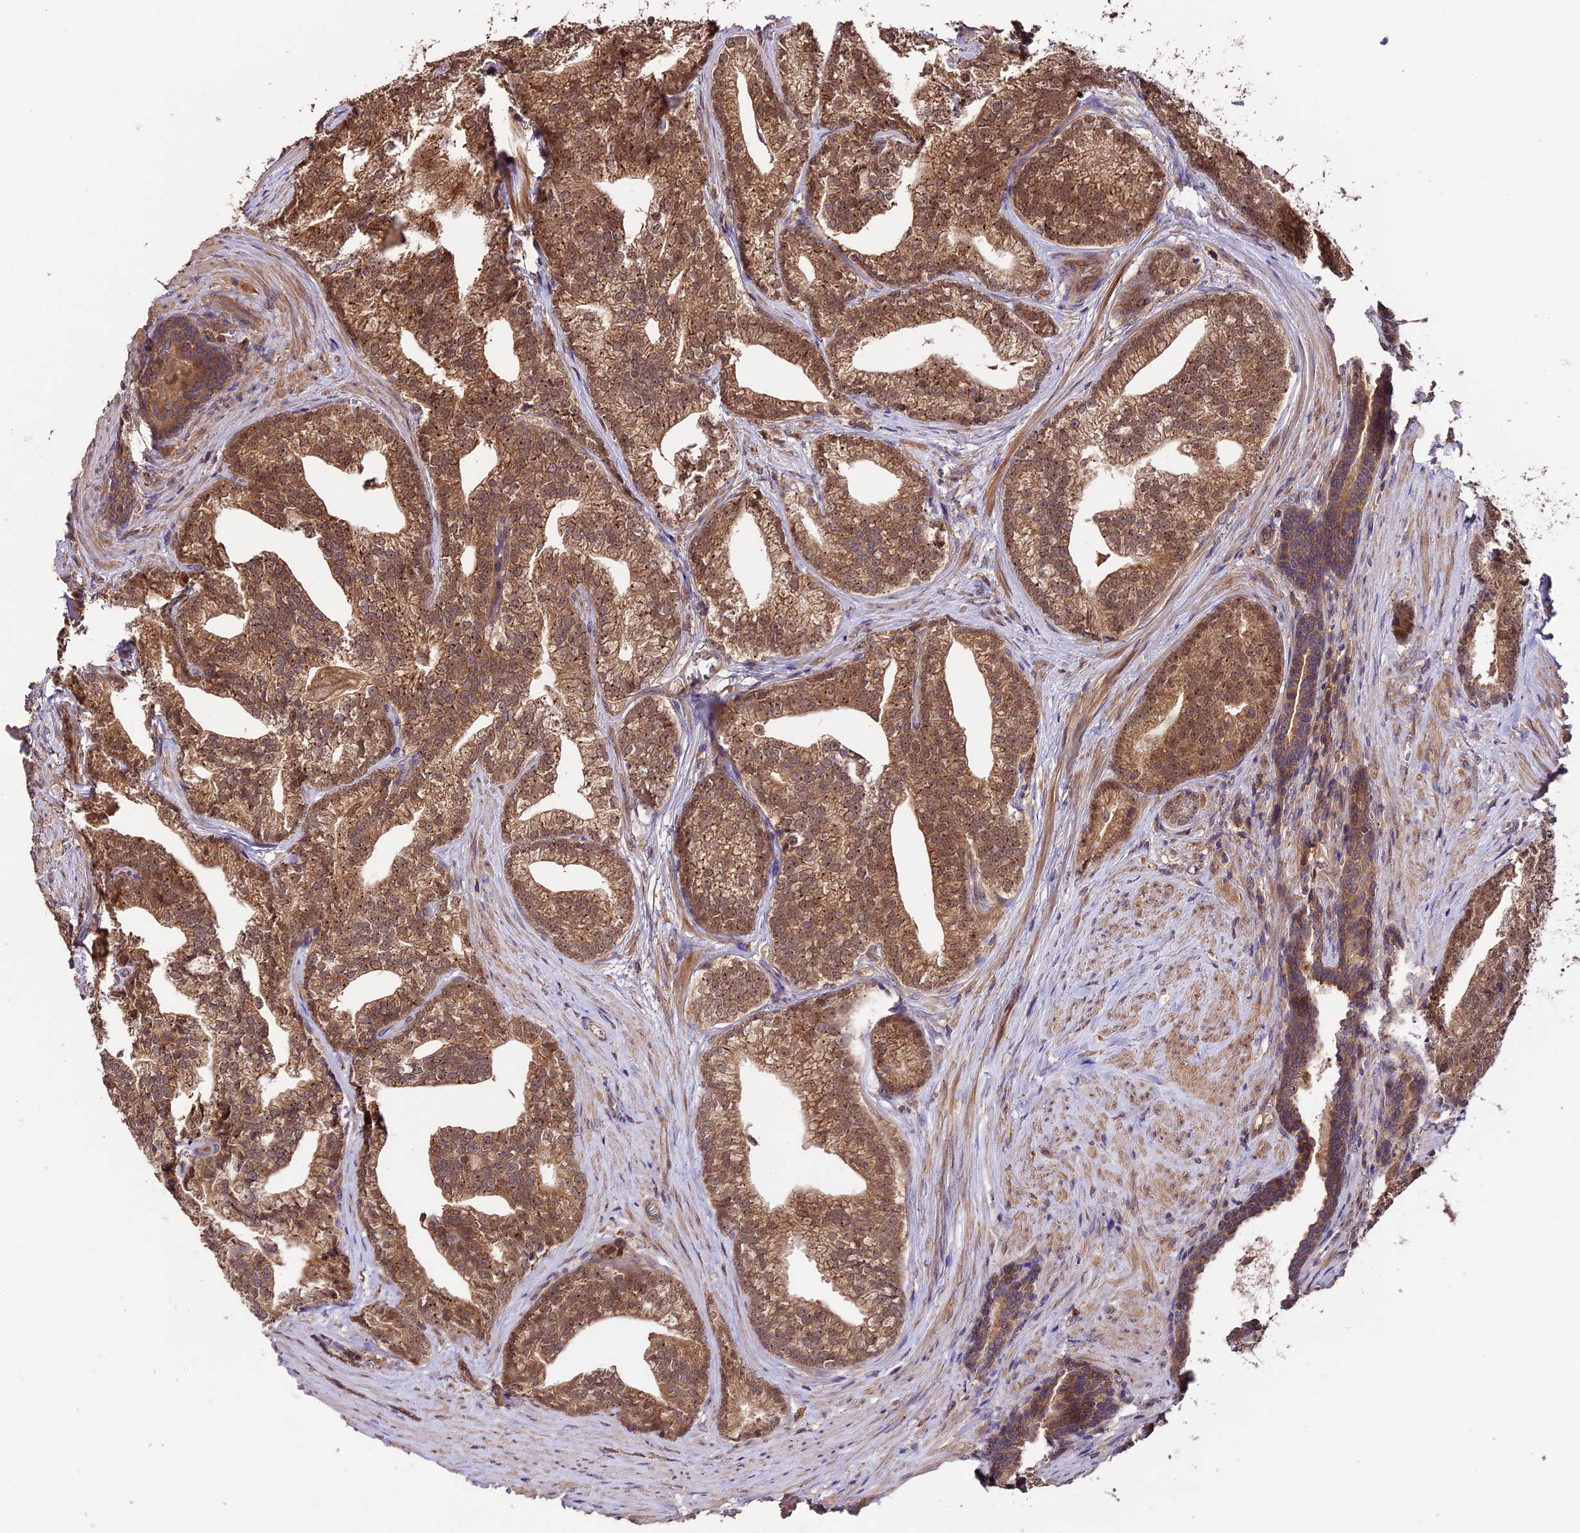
{"staining": {"intensity": "moderate", "quantity": ">75%", "location": "cytoplasmic/membranous"}, "tissue": "prostate cancer", "cell_type": "Tumor cells", "image_type": "cancer", "snomed": [{"axis": "morphology", "description": "Adenocarcinoma, Low grade"}, {"axis": "topography", "description": "Prostate"}], "caption": "Prostate cancer stained with DAB immunohistochemistry (IHC) reveals medium levels of moderate cytoplasmic/membranous staining in about >75% of tumor cells. The protein is stained brown, and the nuclei are stained in blue (DAB (3,3'-diaminobenzidine) IHC with brightfield microscopy, high magnification).", "gene": "TRMT1", "patient": {"sex": "male", "age": 71}}